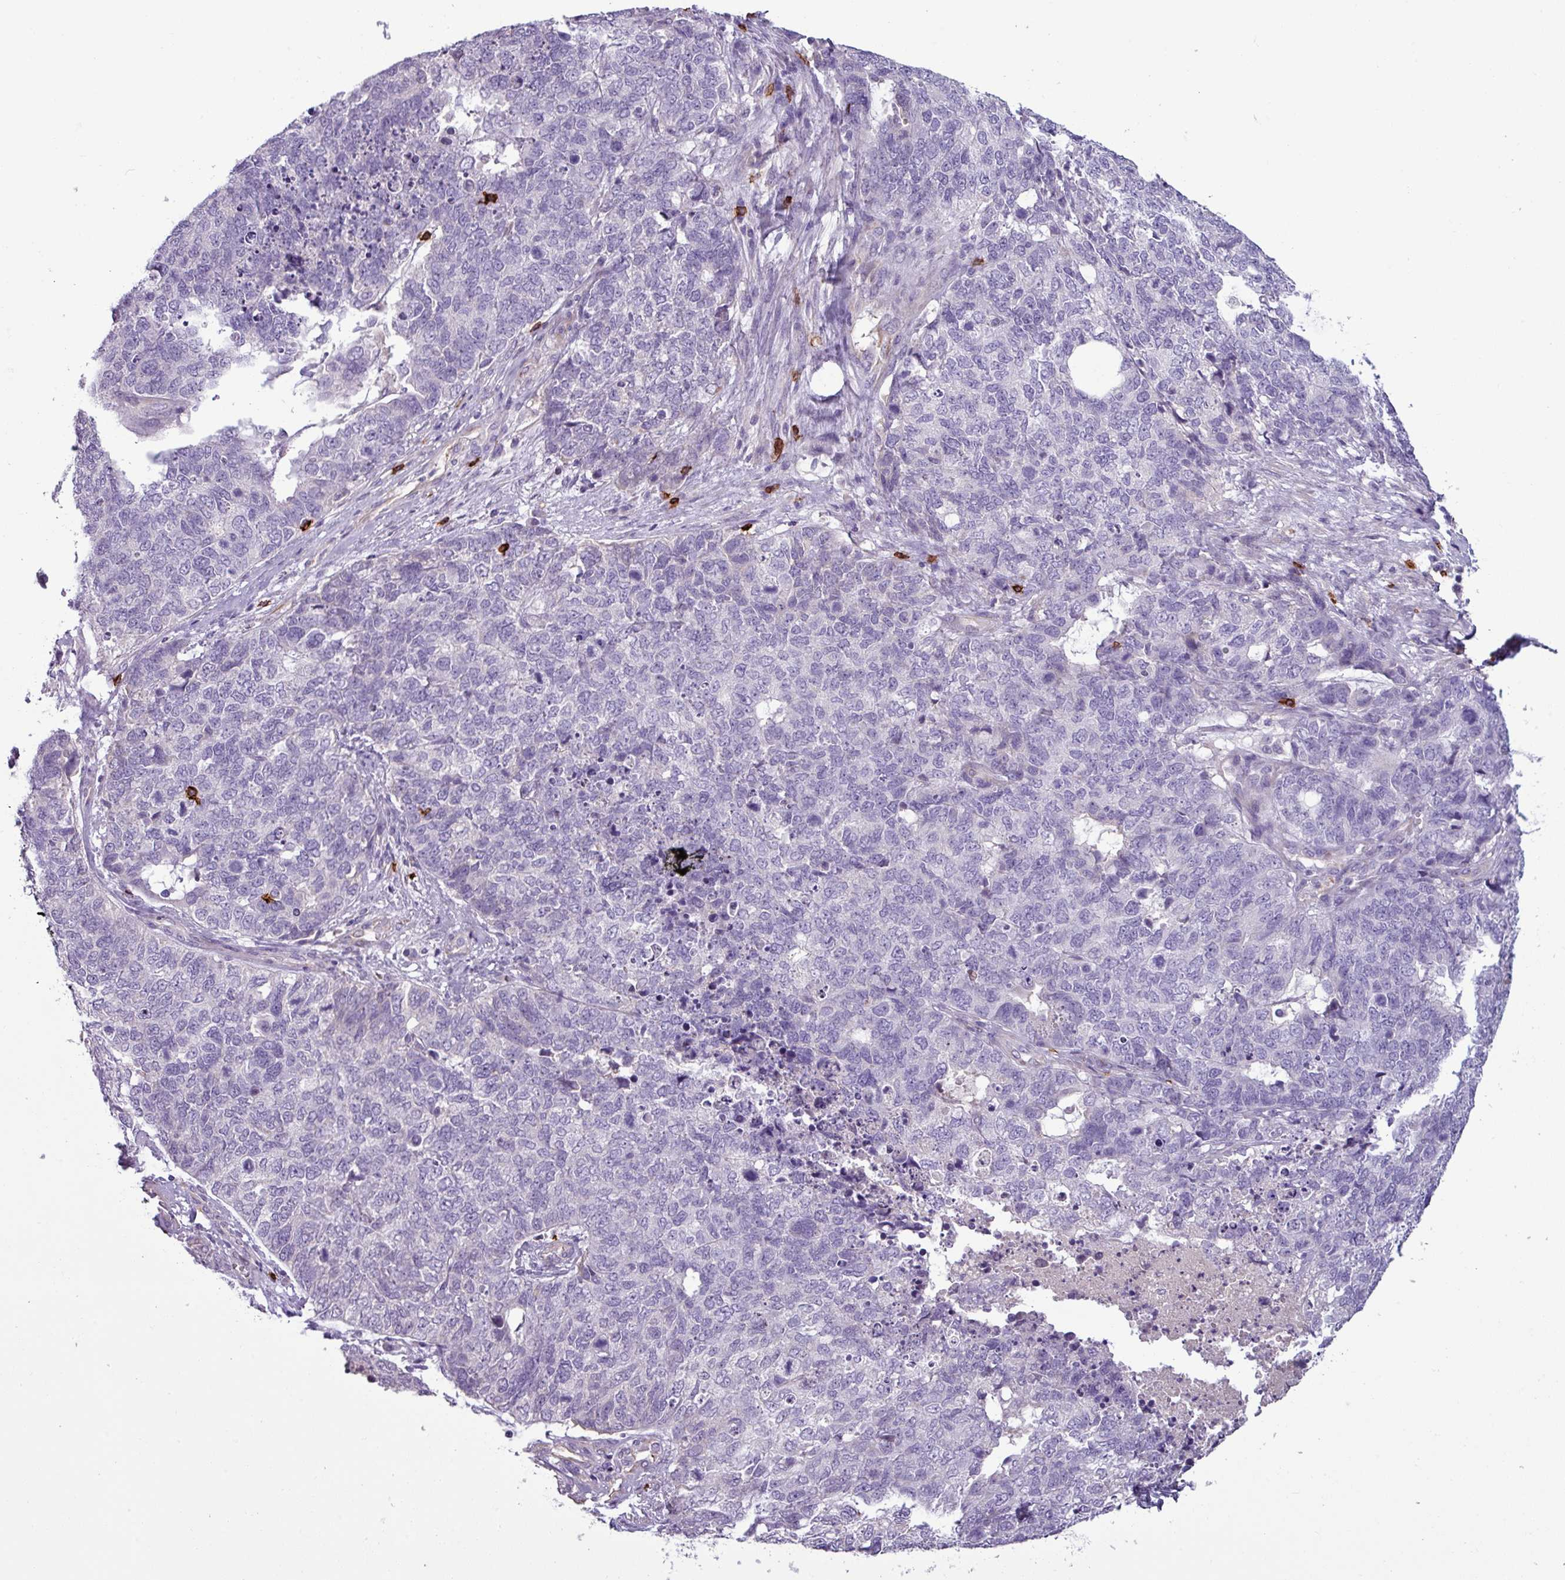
{"staining": {"intensity": "negative", "quantity": "none", "location": "none"}, "tissue": "cervical cancer", "cell_type": "Tumor cells", "image_type": "cancer", "snomed": [{"axis": "morphology", "description": "Squamous cell carcinoma, NOS"}, {"axis": "topography", "description": "Cervix"}], "caption": "Immunohistochemistry of cervical cancer (squamous cell carcinoma) exhibits no expression in tumor cells. (Stains: DAB (3,3'-diaminobenzidine) immunohistochemistry (IHC) with hematoxylin counter stain, Microscopy: brightfield microscopy at high magnification).", "gene": "CD8A", "patient": {"sex": "female", "age": 63}}